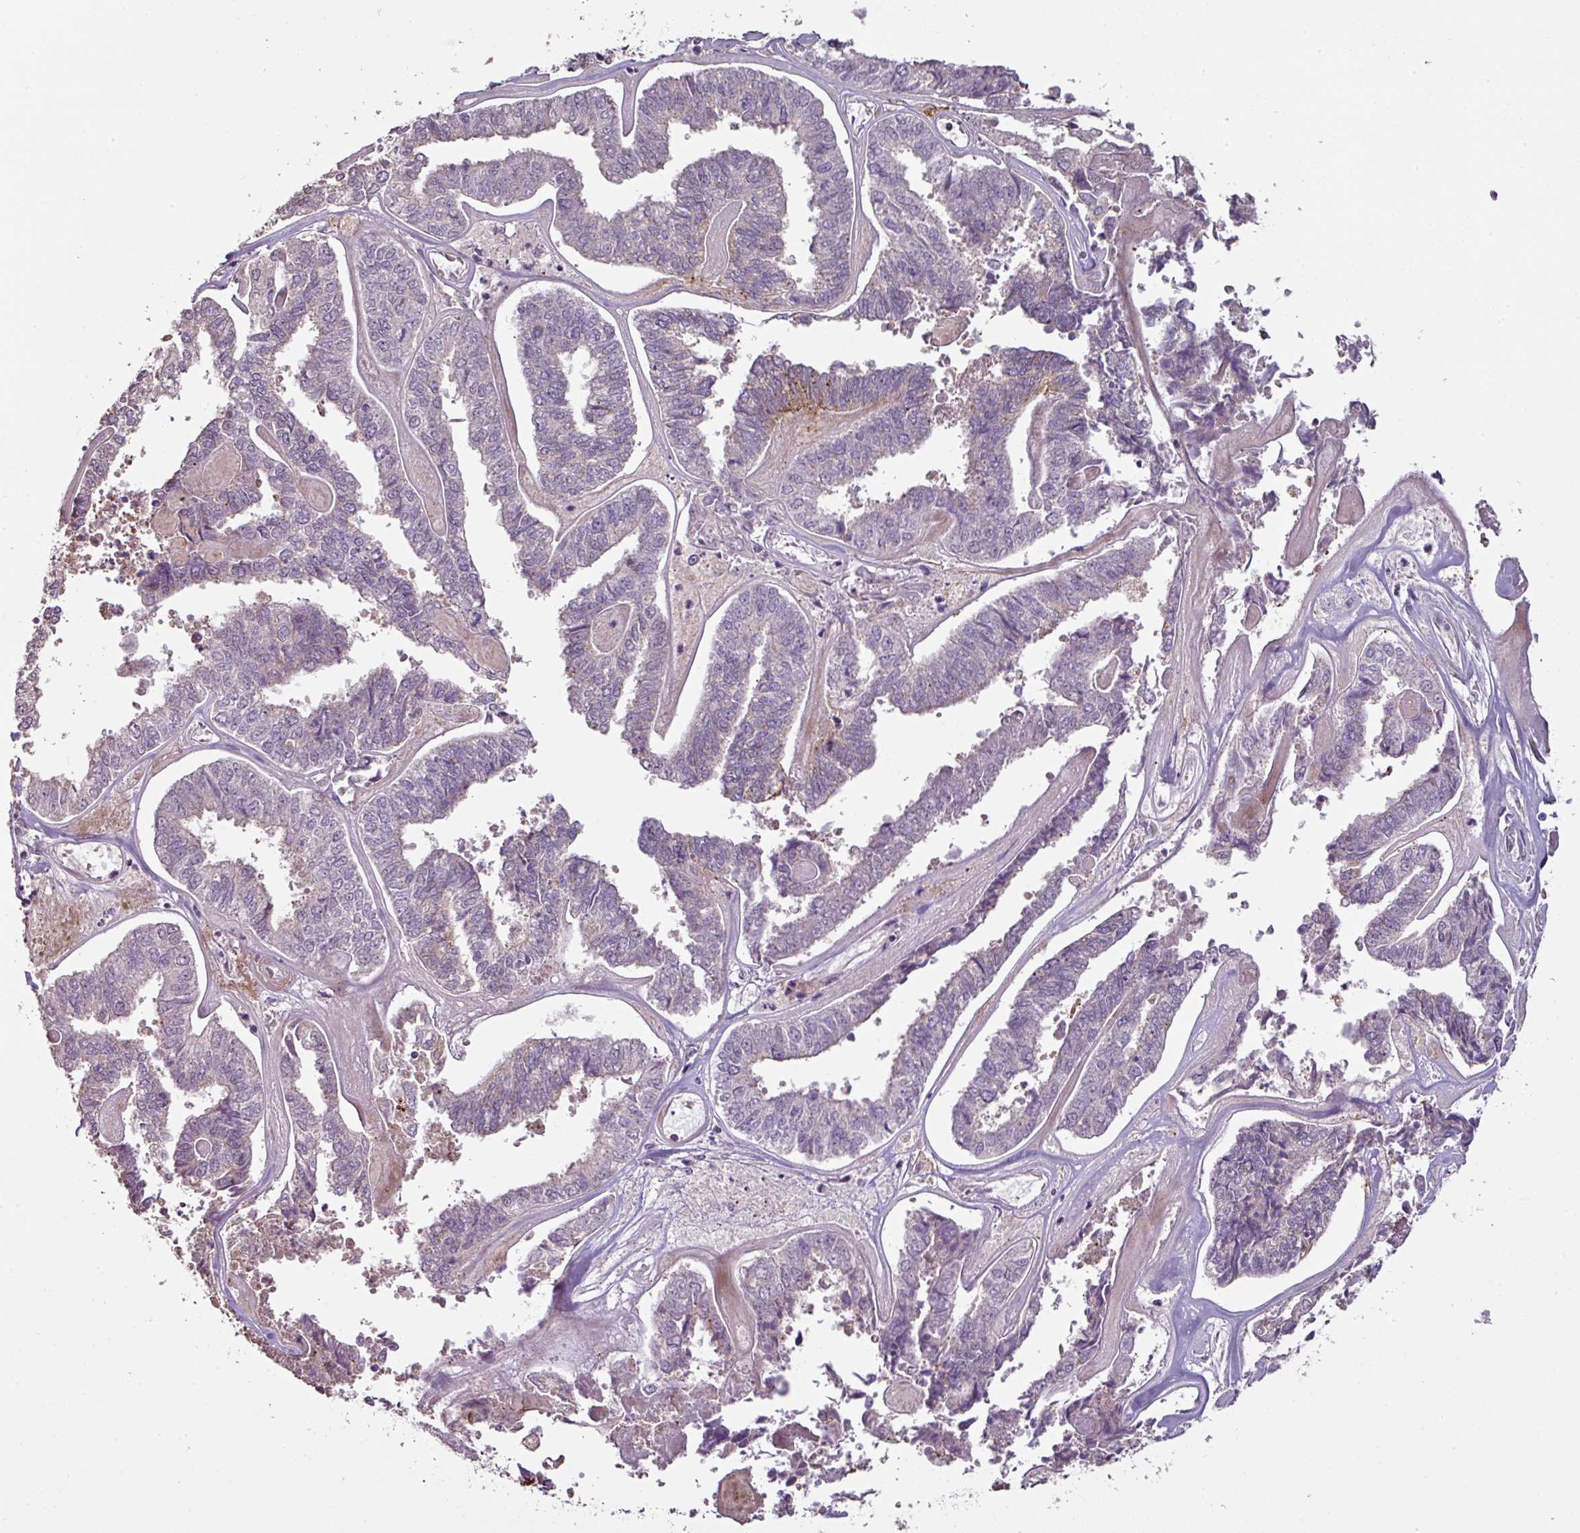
{"staining": {"intensity": "negative", "quantity": "none", "location": "none"}, "tissue": "endometrial cancer", "cell_type": "Tumor cells", "image_type": "cancer", "snomed": [{"axis": "morphology", "description": "Adenocarcinoma, NOS"}, {"axis": "topography", "description": "Endometrium"}], "caption": "Human endometrial adenocarcinoma stained for a protein using immunohistochemistry (IHC) shows no staining in tumor cells.", "gene": "CXCR5", "patient": {"sex": "female", "age": 73}}